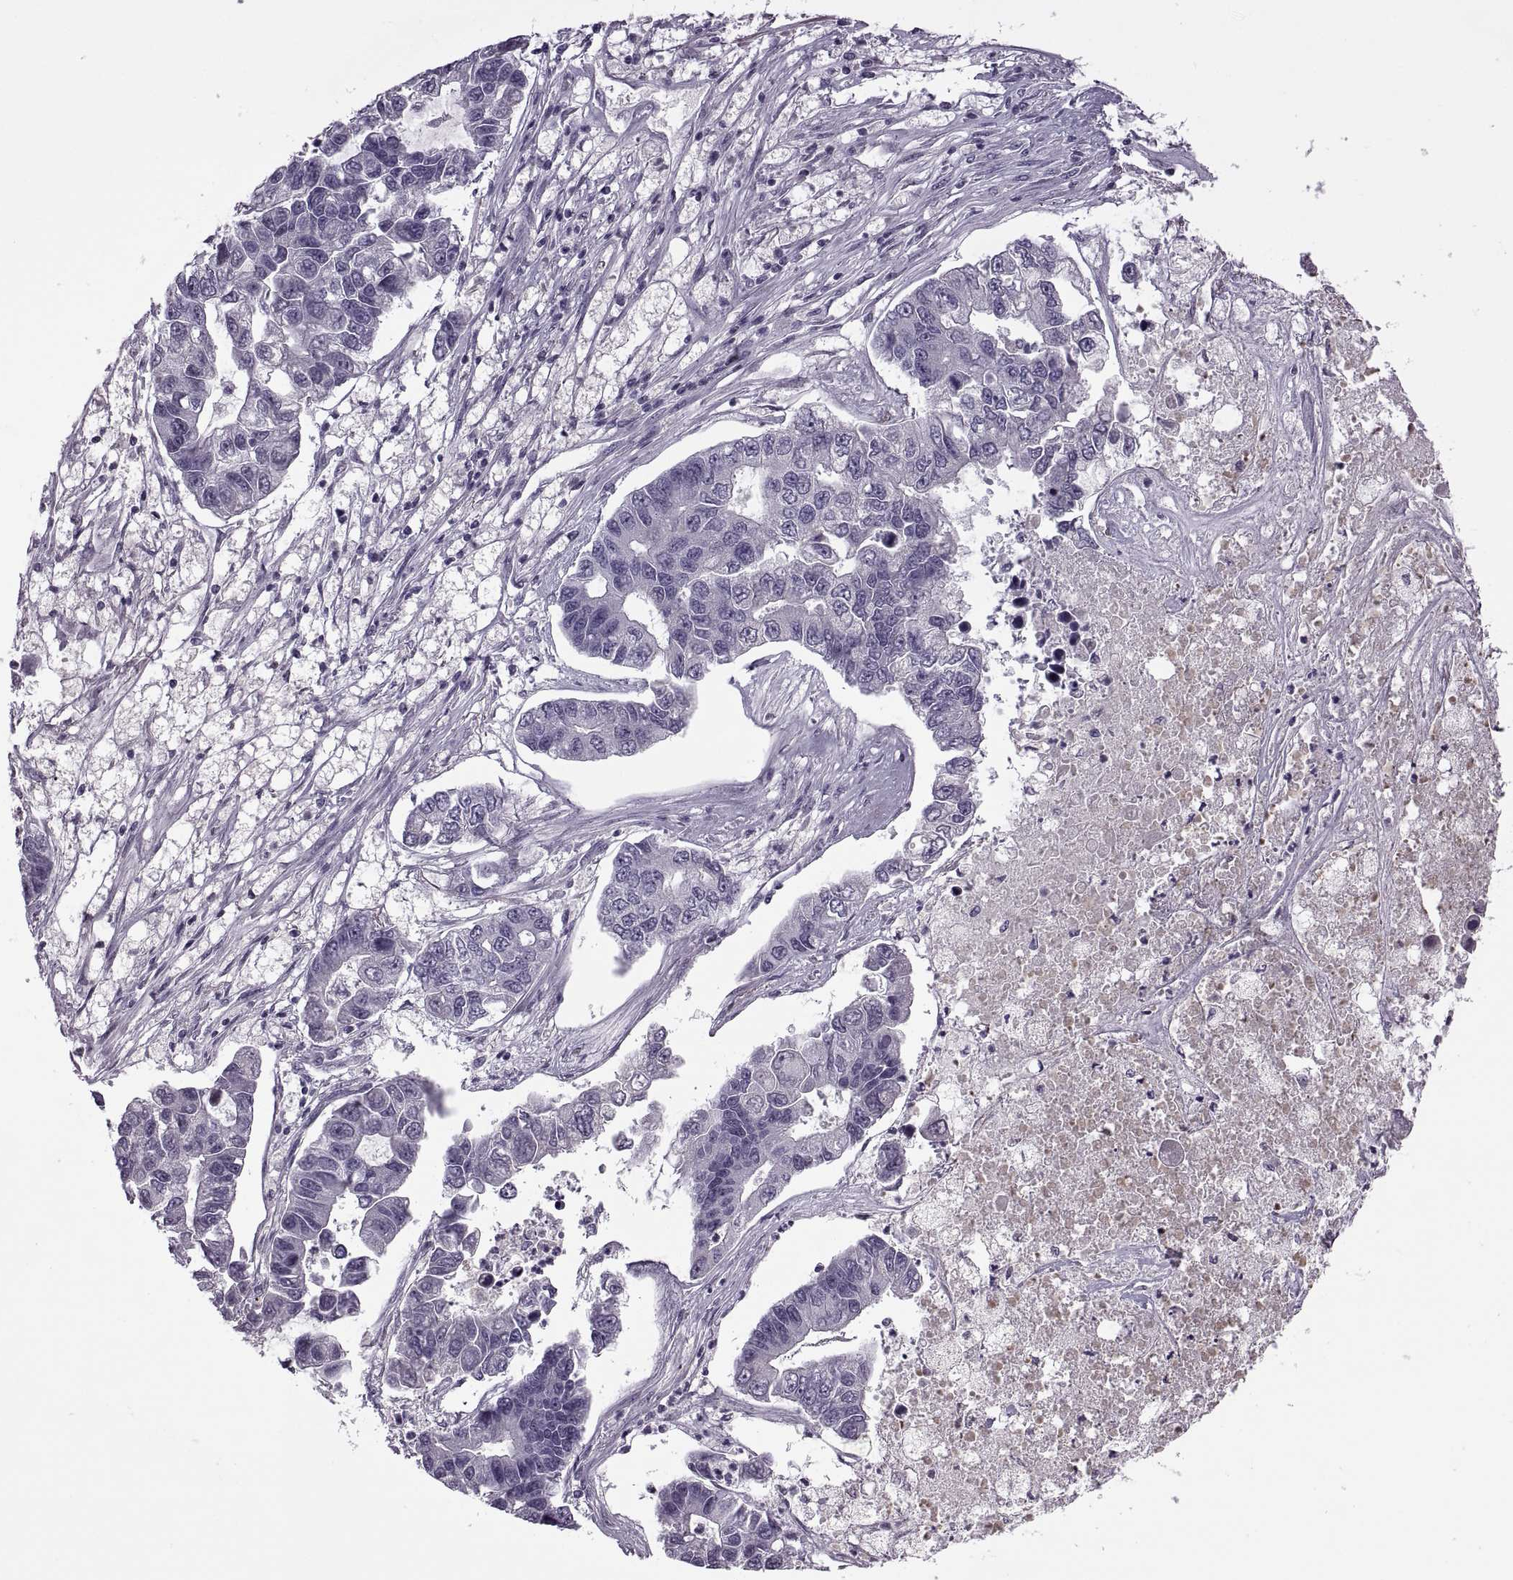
{"staining": {"intensity": "negative", "quantity": "none", "location": "none"}, "tissue": "lung cancer", "cell_type": "Tumor cells", "image_type": "cancer", "snomed": [{"axis": "morphology", "description": "Adenocarcinoma, NOS"}, {"axis": "topography", "description": "Bronchus"}, {"axis": "topography", "description": "Lung"}], "caption": "Protein analysis of adenocarcinoma (lung) displays no significant positivity in tumor cells. The staining is performed using DAB (3,3'-diaminobenzidine) brown chromogen with nuclei counter-stained in using hematoxylin.", "gene": "RSPH6A", "patient": {"sex": "female", "age": 51}}